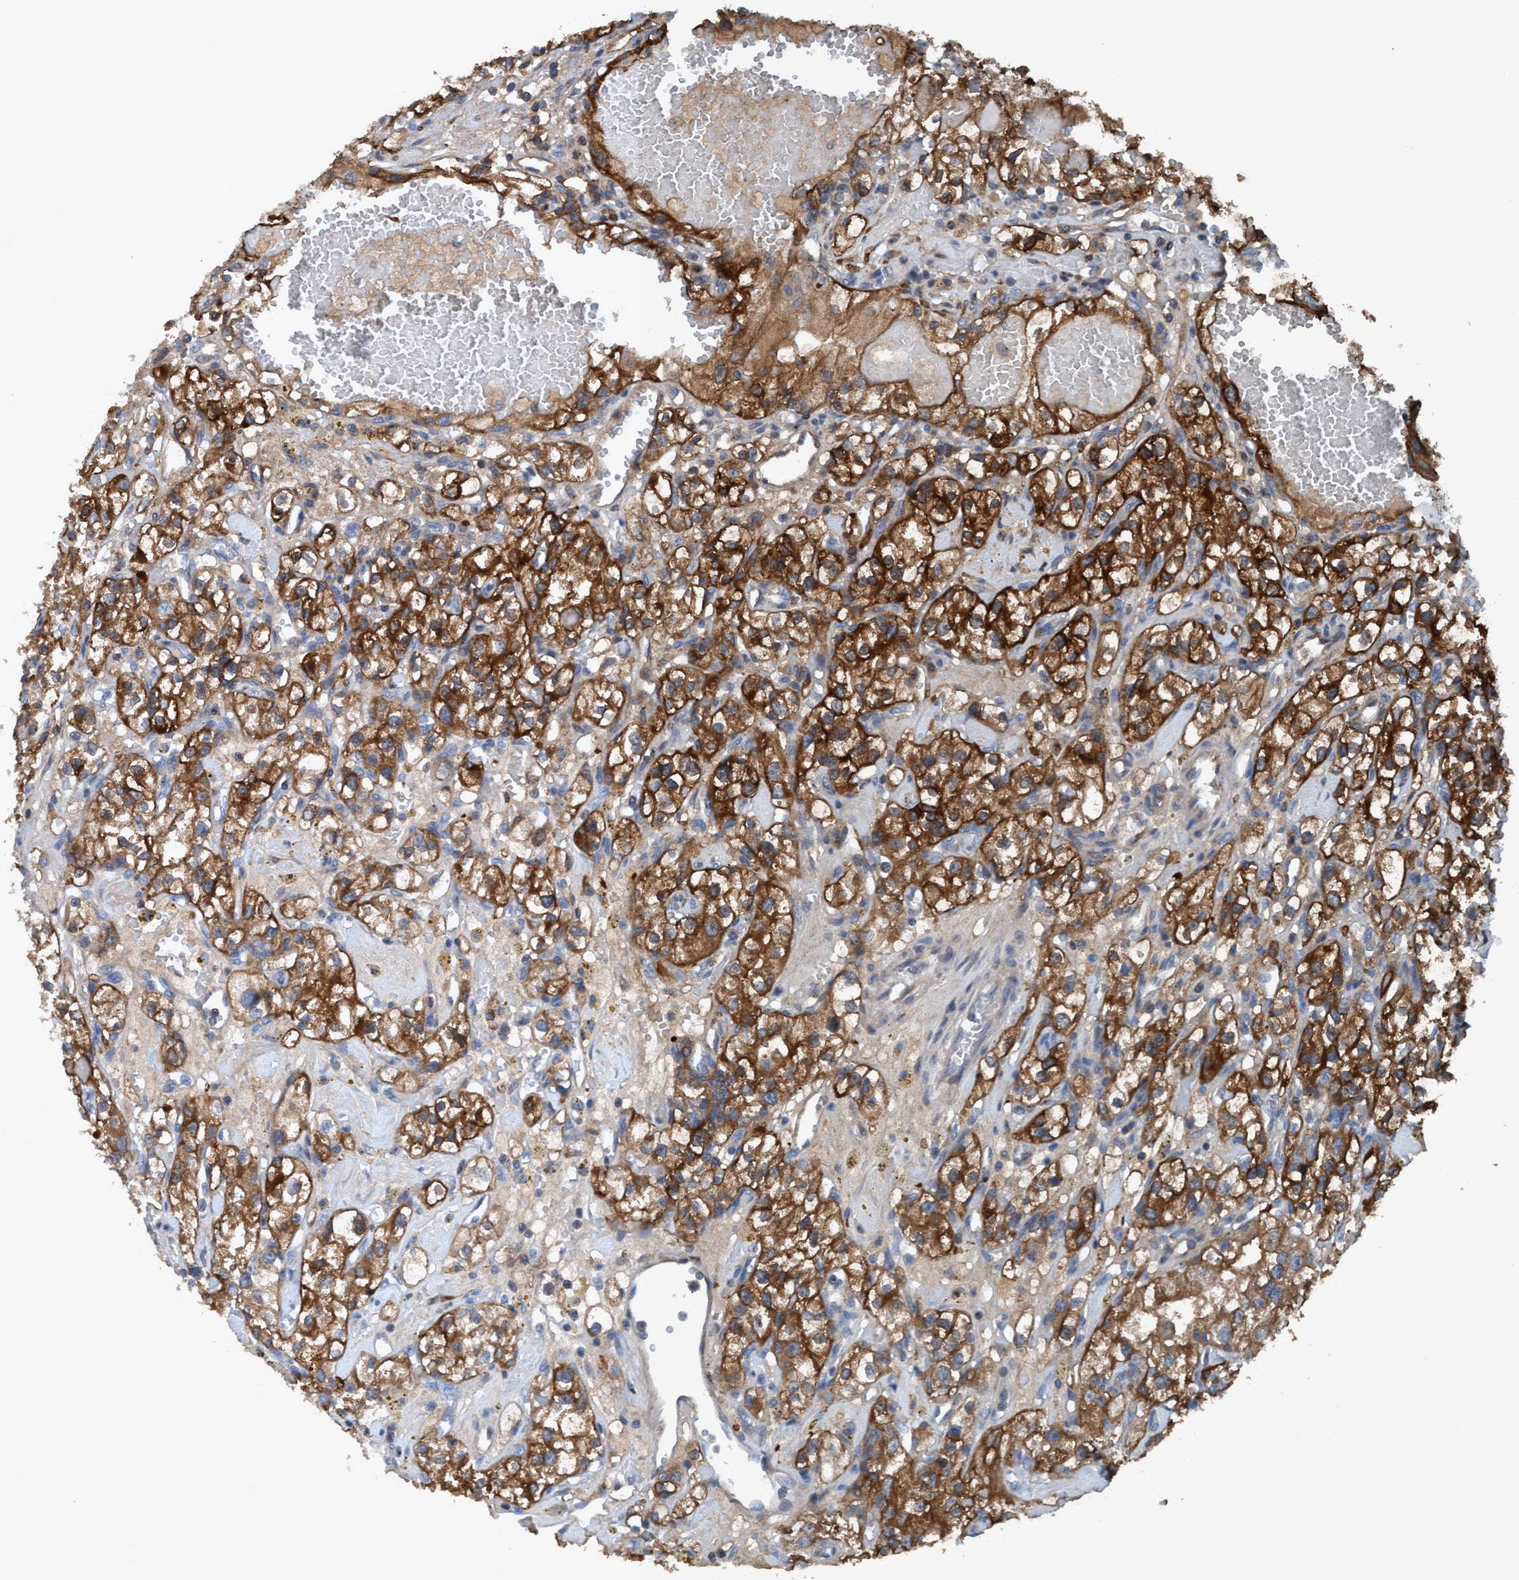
{"staining": {"intensity": "moderate", "quantity": ">75%", "location": "cytoplasmic/membranous"}, "tissue": "renal cancer", "cell_type": "Tumor cells", "image_type": "cancer", "snomed": [{"axis": "morphology", "description": "Adenocarcinoma, NOS"}, {"axis": "topography", "description": "Kidney"}], "caption": "Protein analysis of renal adenocarcinoma tissue exhibits moderate cytoplasmic/membranous positivity in approximately >75% of tumor cells. (Brightfield microscopy of DAB IHC at high magnification).", "gene": "NMT1", "patient": {"sex": "male", "age": 56}}